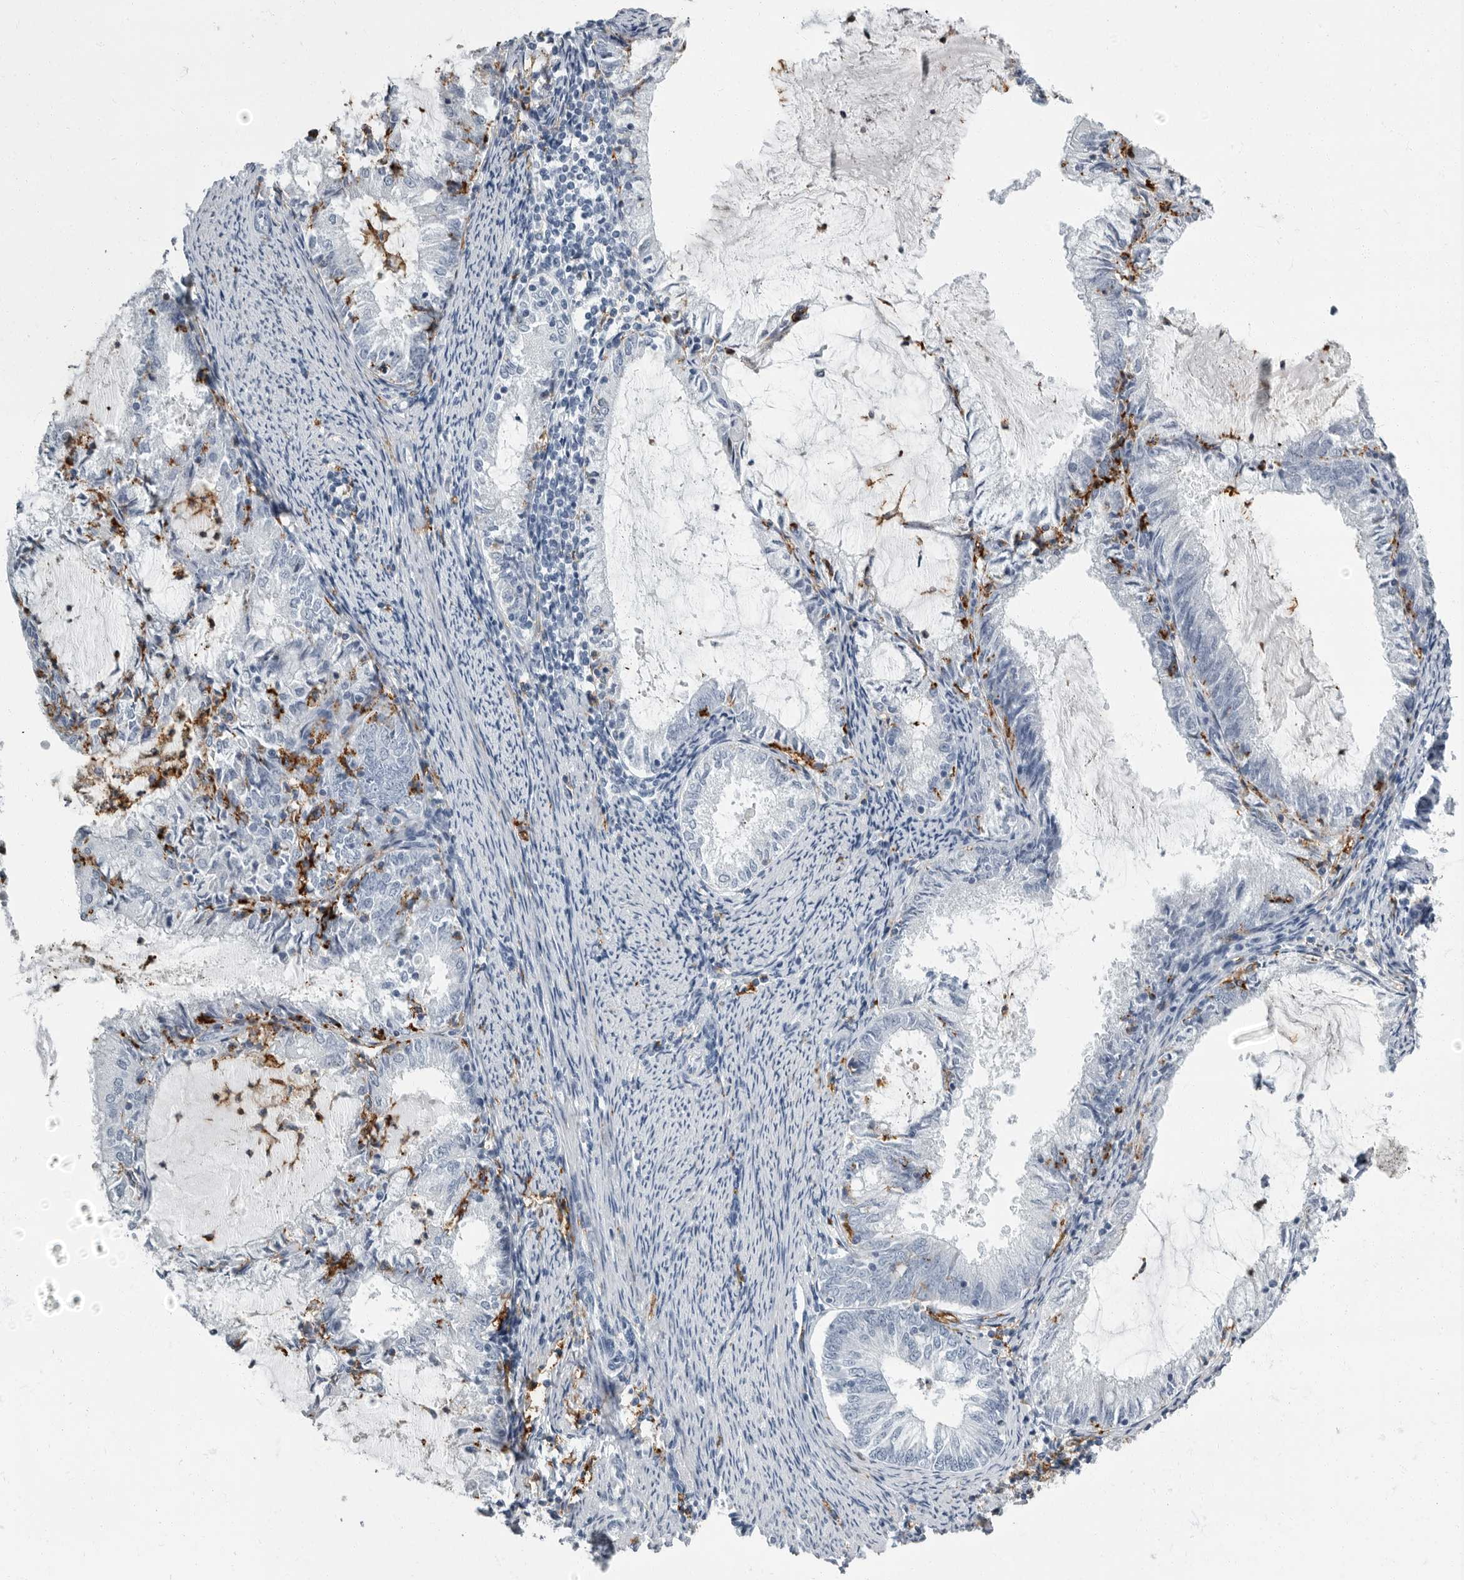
{"staining": {"intensity": "negative", "quantity": "none", "location": "none"}, "tissue": "endometrial cancer", "cell_type": "Tumor cells", "image_type": "cancer", "snomed": [{"axis": "morphology", "description": "Adenocarcinoma, NOS"}, {"axis": "topography", "description": "Endometrium"}], "caption": "Endometrial cancer (adenocarcinoma) was stained to show a protein in brown. There is no significant positivity in tumor cells.", "gene": "FCER1G", "patient": {"sex": "female", "age": 57}}